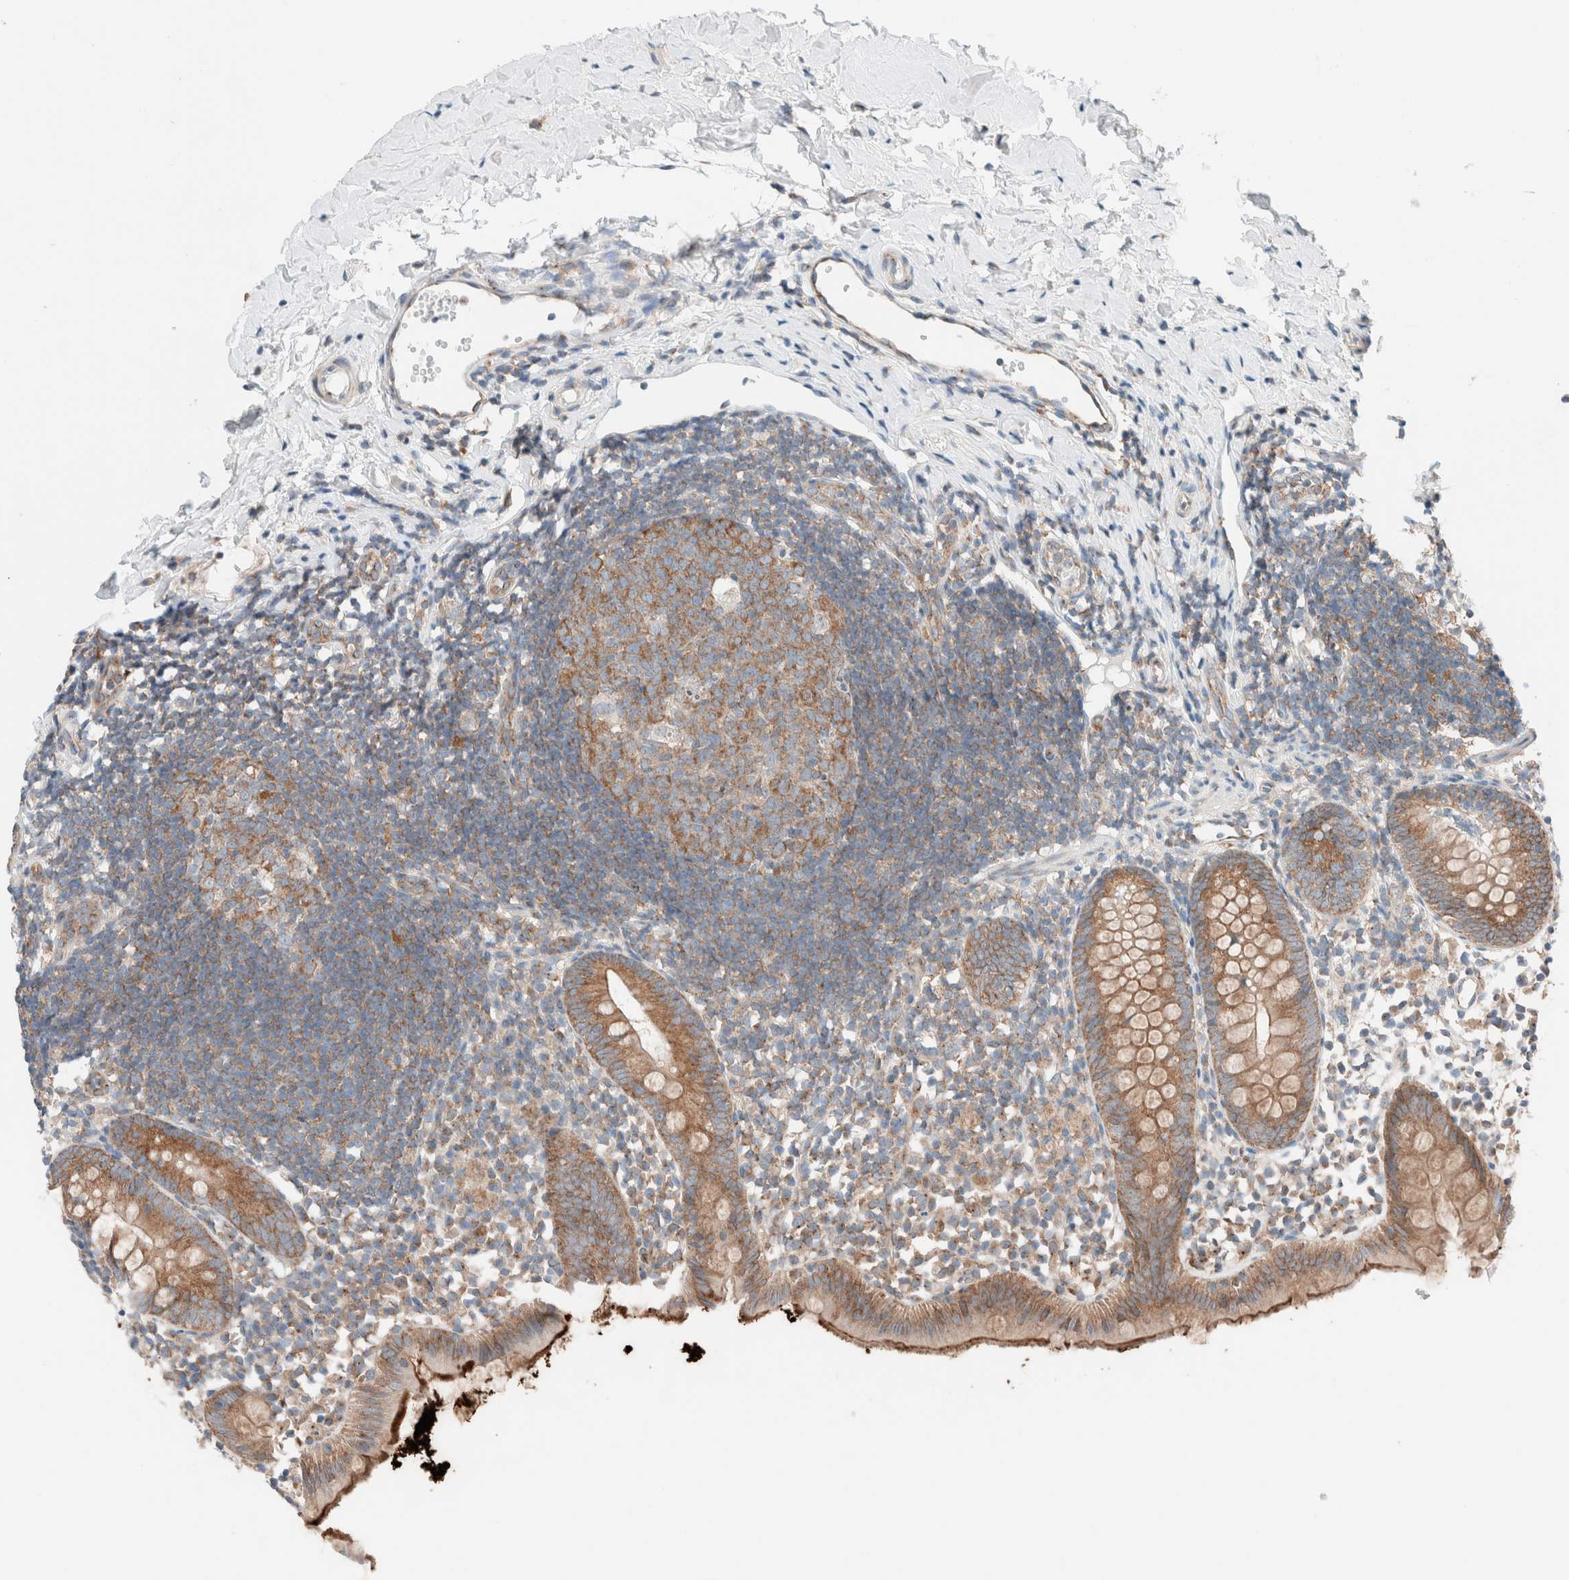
{"staining": {"intensity": "moderate", "quantity": ">75%", "location": "cytoplasmic/membranous"}, "tissue": "appendix", "cell_type": "Glandular cells", "image_type": "normal", "snomed": [{"axis": "morphology", "description": "Normal tissue, NOS"}, {"axis": "topography", "description": "Appendix"}], "caption": "Immunohistochemistry staining of normal appendix, which shows medium levels of moderate cytoplasmic/membranous expression in approximately >75% of glandular cells indicating moderate cytoplasmic/membranous protein staining. The staining was performed using DAB (3,3'-diaminobenzidine) (brown) for protein detection and nuclei were counterstained in hematoxylin (blue).", "gene": "CASC3", "patient": {"sex": "female", "age": 20}}